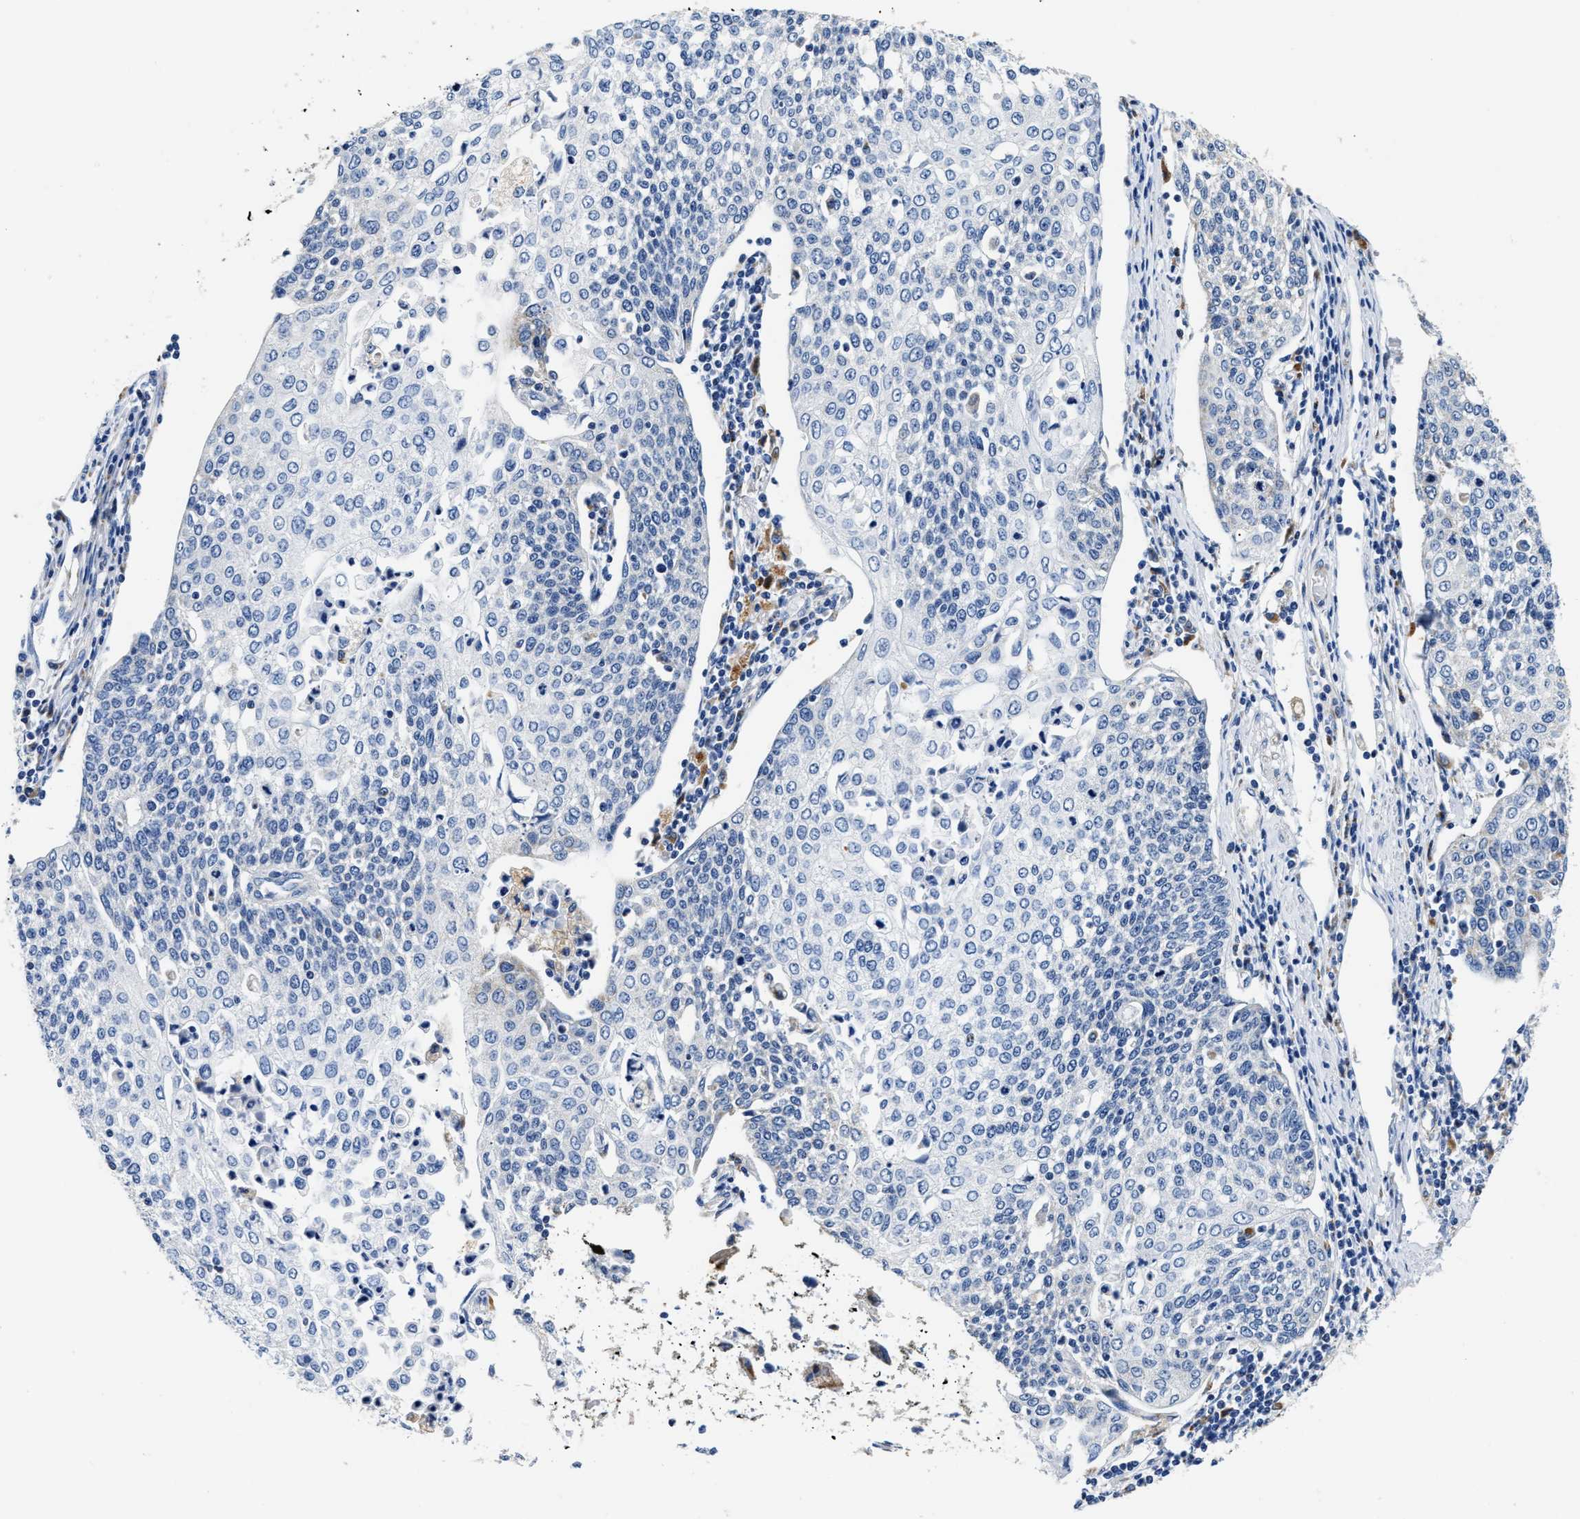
{"staining": {"intensity": "negative", "quantity": "none", "location": "none"}, "tissue": "cervical cancer", "cell_type": "Tumor cells", "image_type": "cancer", "snomed": [{"axis": "morphology", "description": "Squamous cell carcinoma, NOS"}, {"axis": "topography", "description": "Cervix"}], "caption": "Immunohistochemistry of human cervical squamous cell carcinoma displays no expression in tumor cells. Nuclei are stained in blue.", "gene": "ACADVL", "patient": {"sex": "female", "age": 34}}